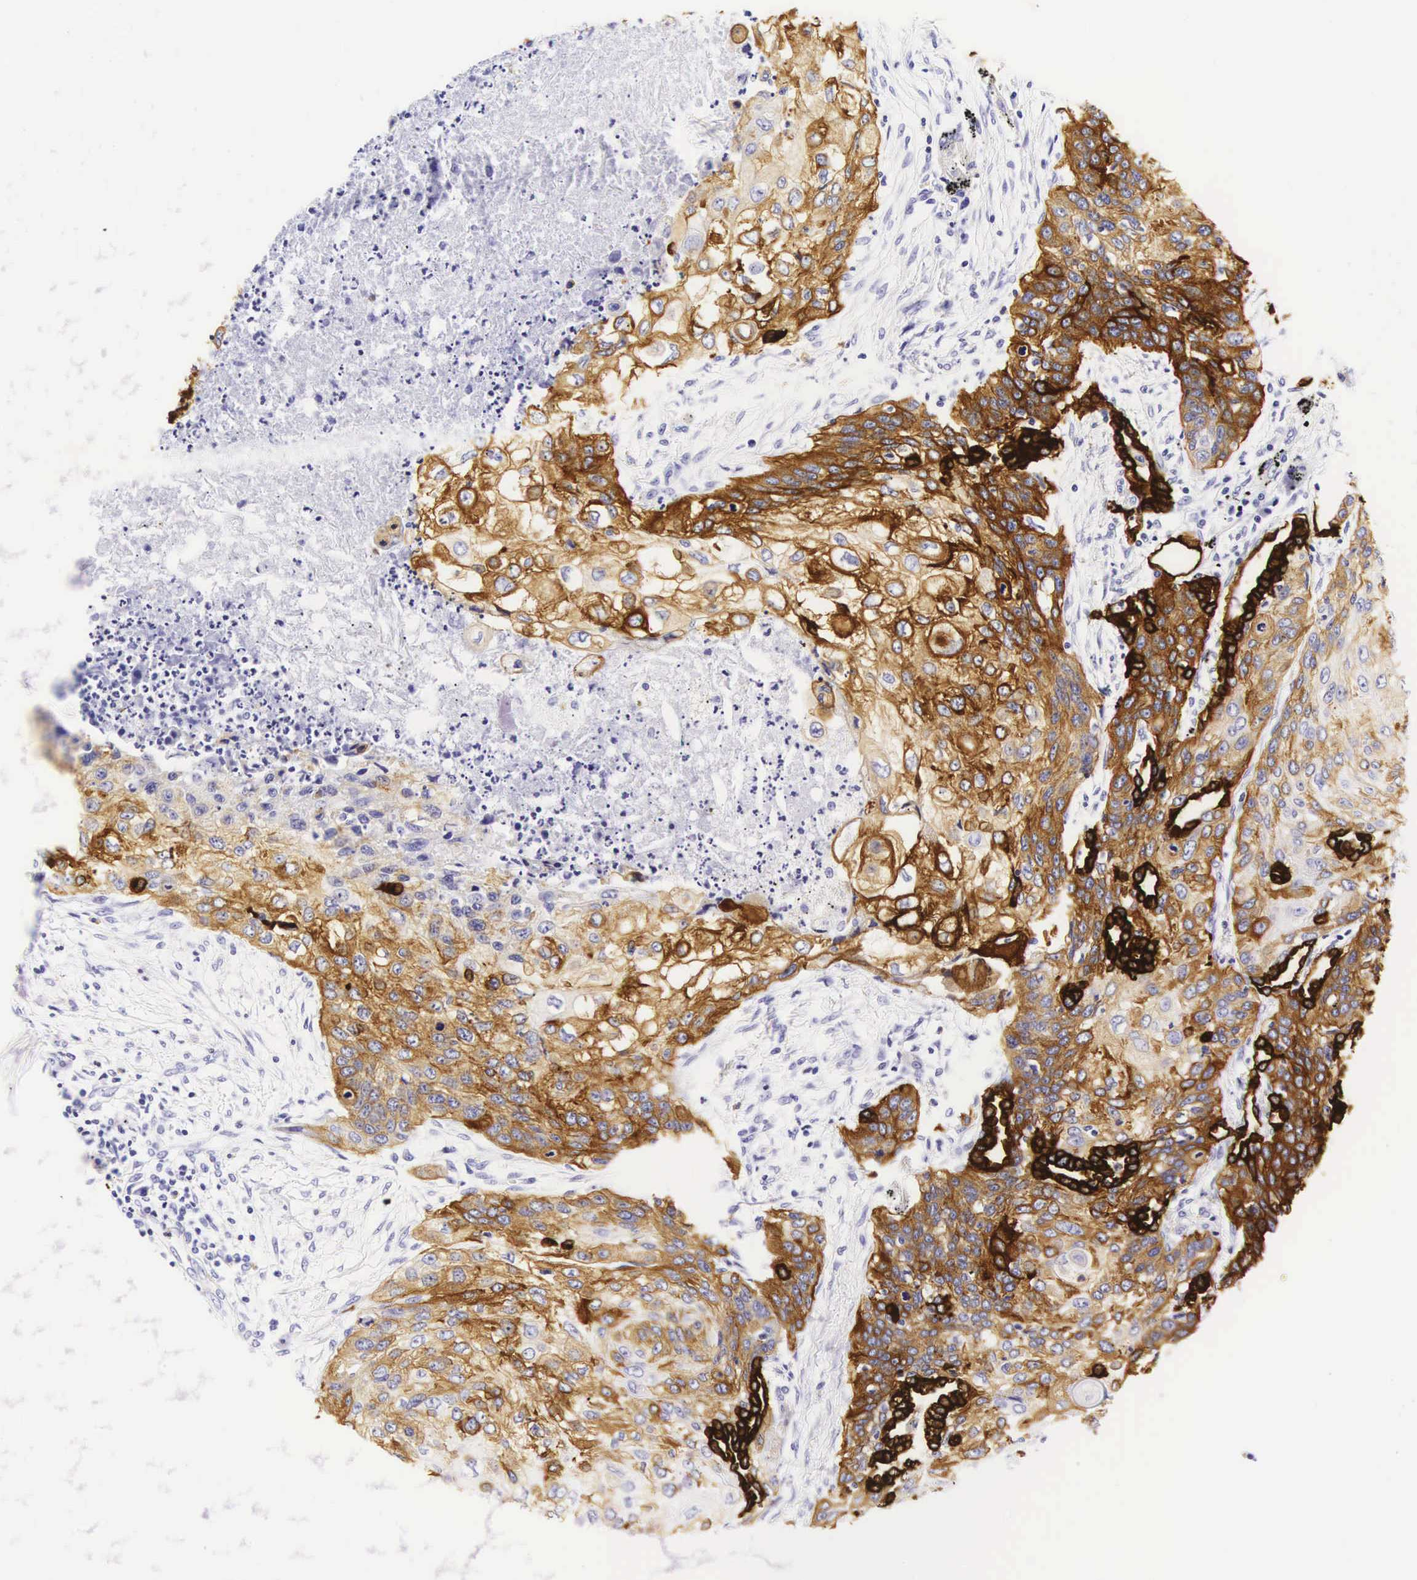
{"staining": {"intensity": "strong", "quantity": ">75%", "location": "cytoplasmic/membranous"}, "tissue": "lung cancer", "cell_type": "Tumor cells", "image_type": "cancer", "snomed": [{"axis": "morphology", "description": "Squamous cell carcinoma, NOS"}, {"axis": "topography", "description": "Lung"}], "caption": "This is a histology image of immunohistochemistry (IHC) staining of lung squamous cell carcinoma, which shows strong positivity in the cytoplasmic/membranous of tumor cells.", "gene": "KRT18", "patient": {"sex": "male", "age": 71}}